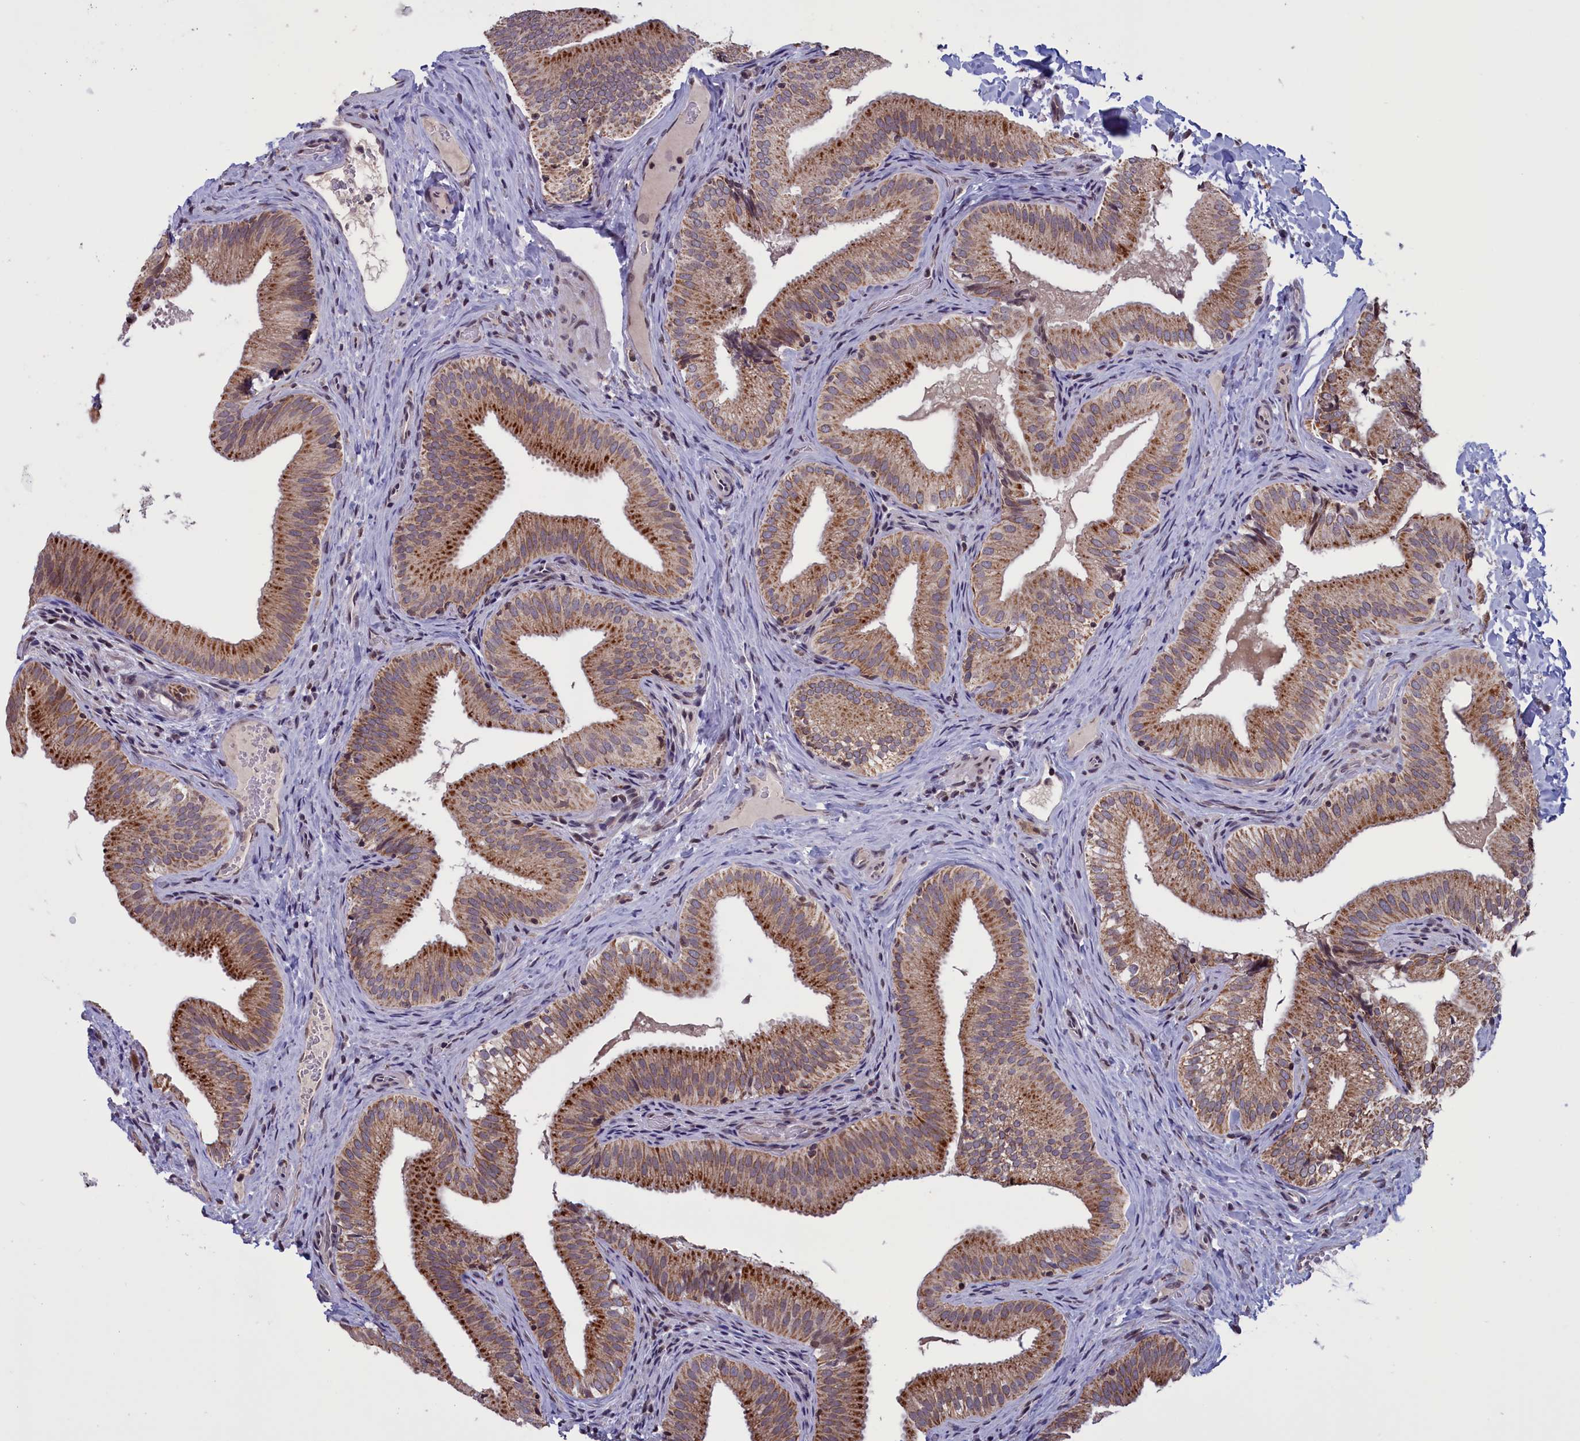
{"staining": {"intensity": "moderate", "quantity": ">75%", "location": "cytoplasmic/membranous"}, "tissue": "gallbladder", "cell_type": "Glandular cells", "image_type": "normal", "snomed": [{"axis": "morphology", "description": "Normal tissue, NOS"}, {"axis": "topography", "description": "Gallbladder"}], "caption": "Protein expression analysis of unremarkable gallbladder demonstrates moderate cytoplasmic/membranous positivity in about >75% of glandular cells.", "gene": "PARS2", "patient": {"sex": "female", "age": 30}}